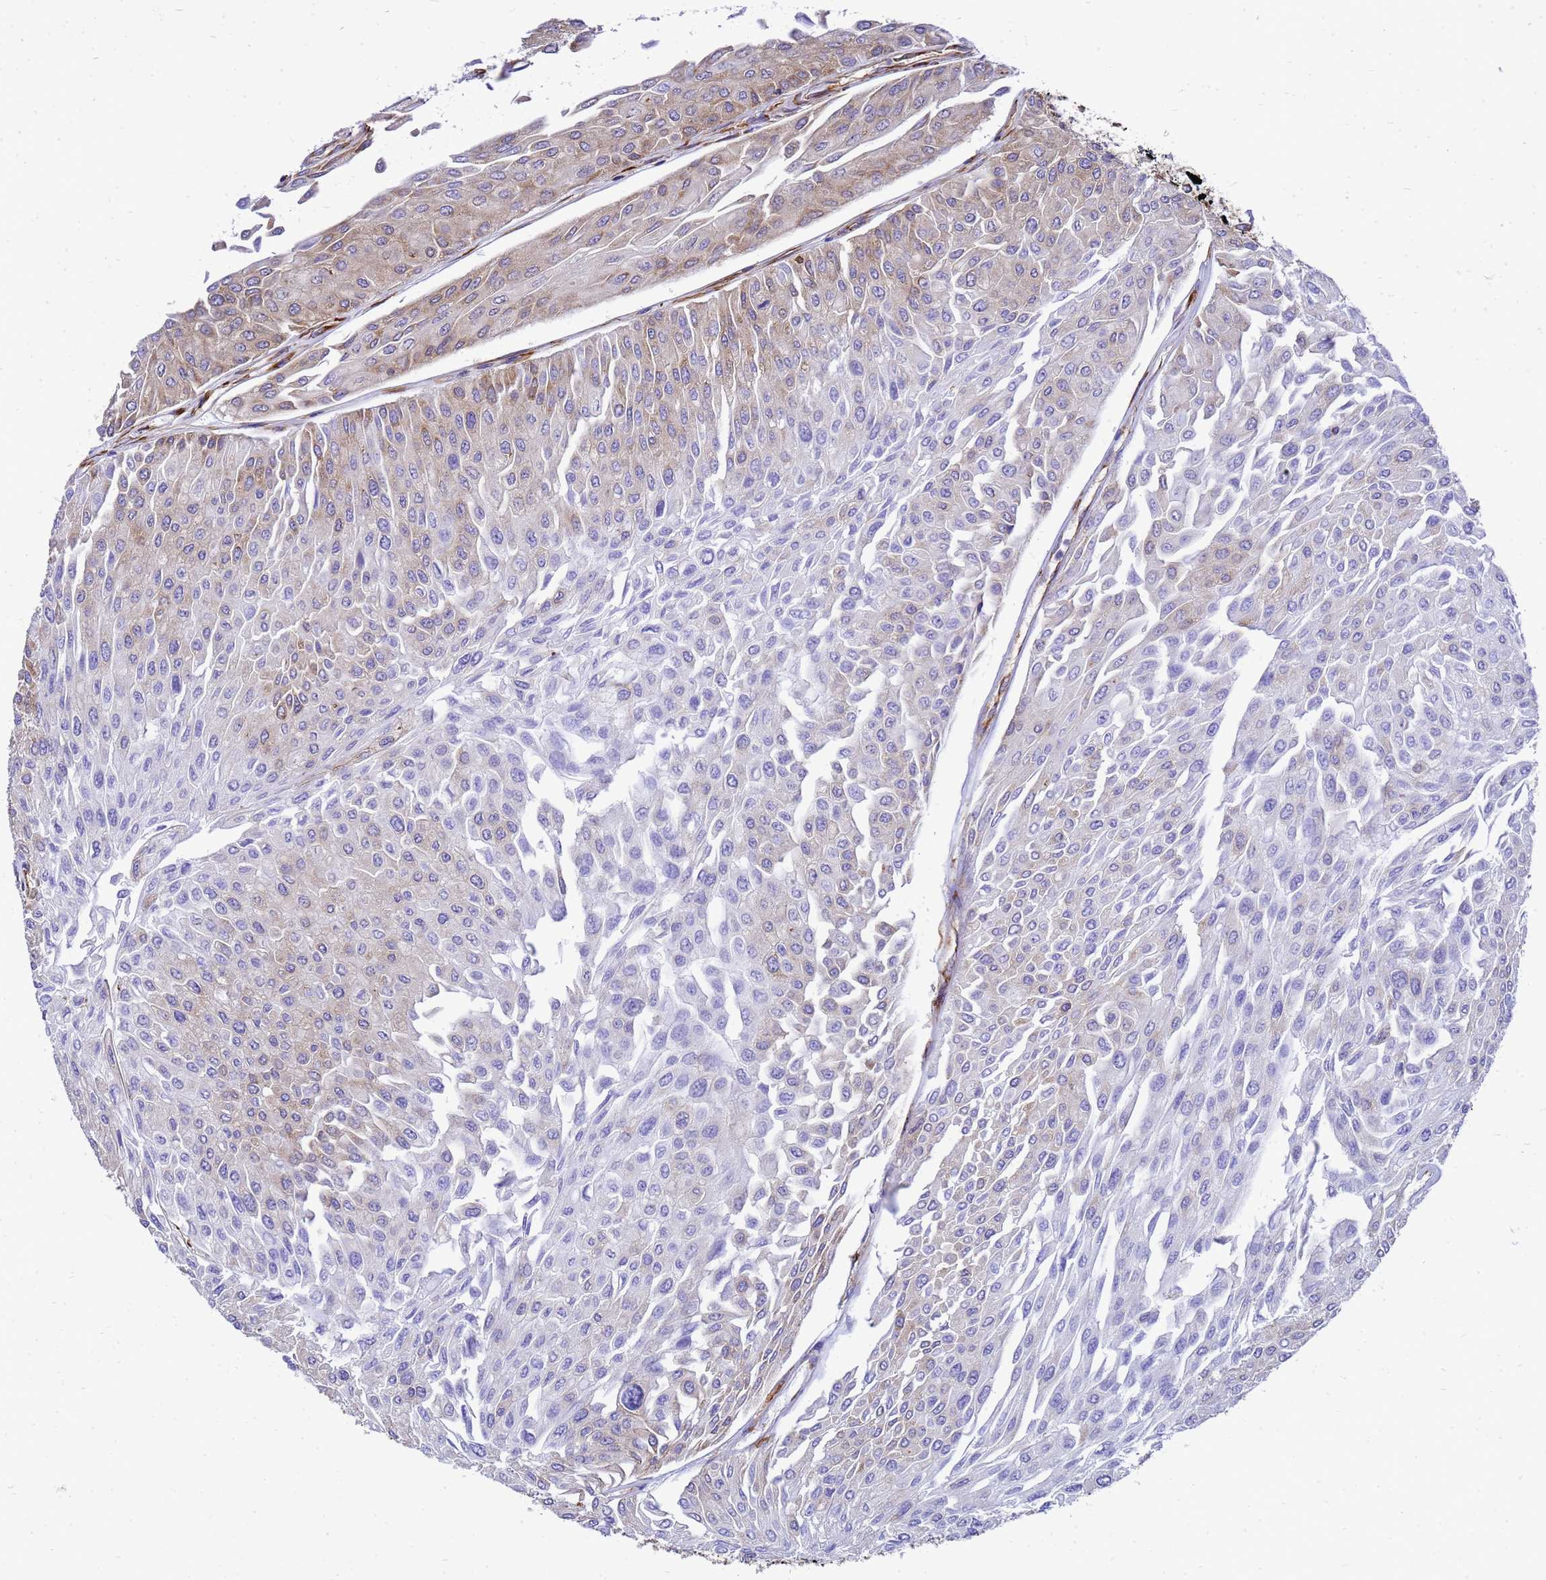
{"staining": {"intensity": "weak", "quantity": "25%-75%", "location": "cytoplasmic/membranous"}, "tissue": "urothelial cancer", "cell_type": "Tumor cells", "image_type": "cancer", "snomed": [{"axis": "morphology", "description": "Urothelial carcinoma, Low grade"}, {"axis": "topography", "description": "Urinary bladder"}], "caption": "Immunohistochemistry histopathology image of neoplastic tissue: human urothelial cancer stained using IHC exhibits low levels of weak protein expression localized specifically in the cytoplasmic/membranous of tumor cells, appearing as a cytoplasmic/membranous brown color.", "gene": "EEF1D", "patient": {"sex": "male", "age": 67}}